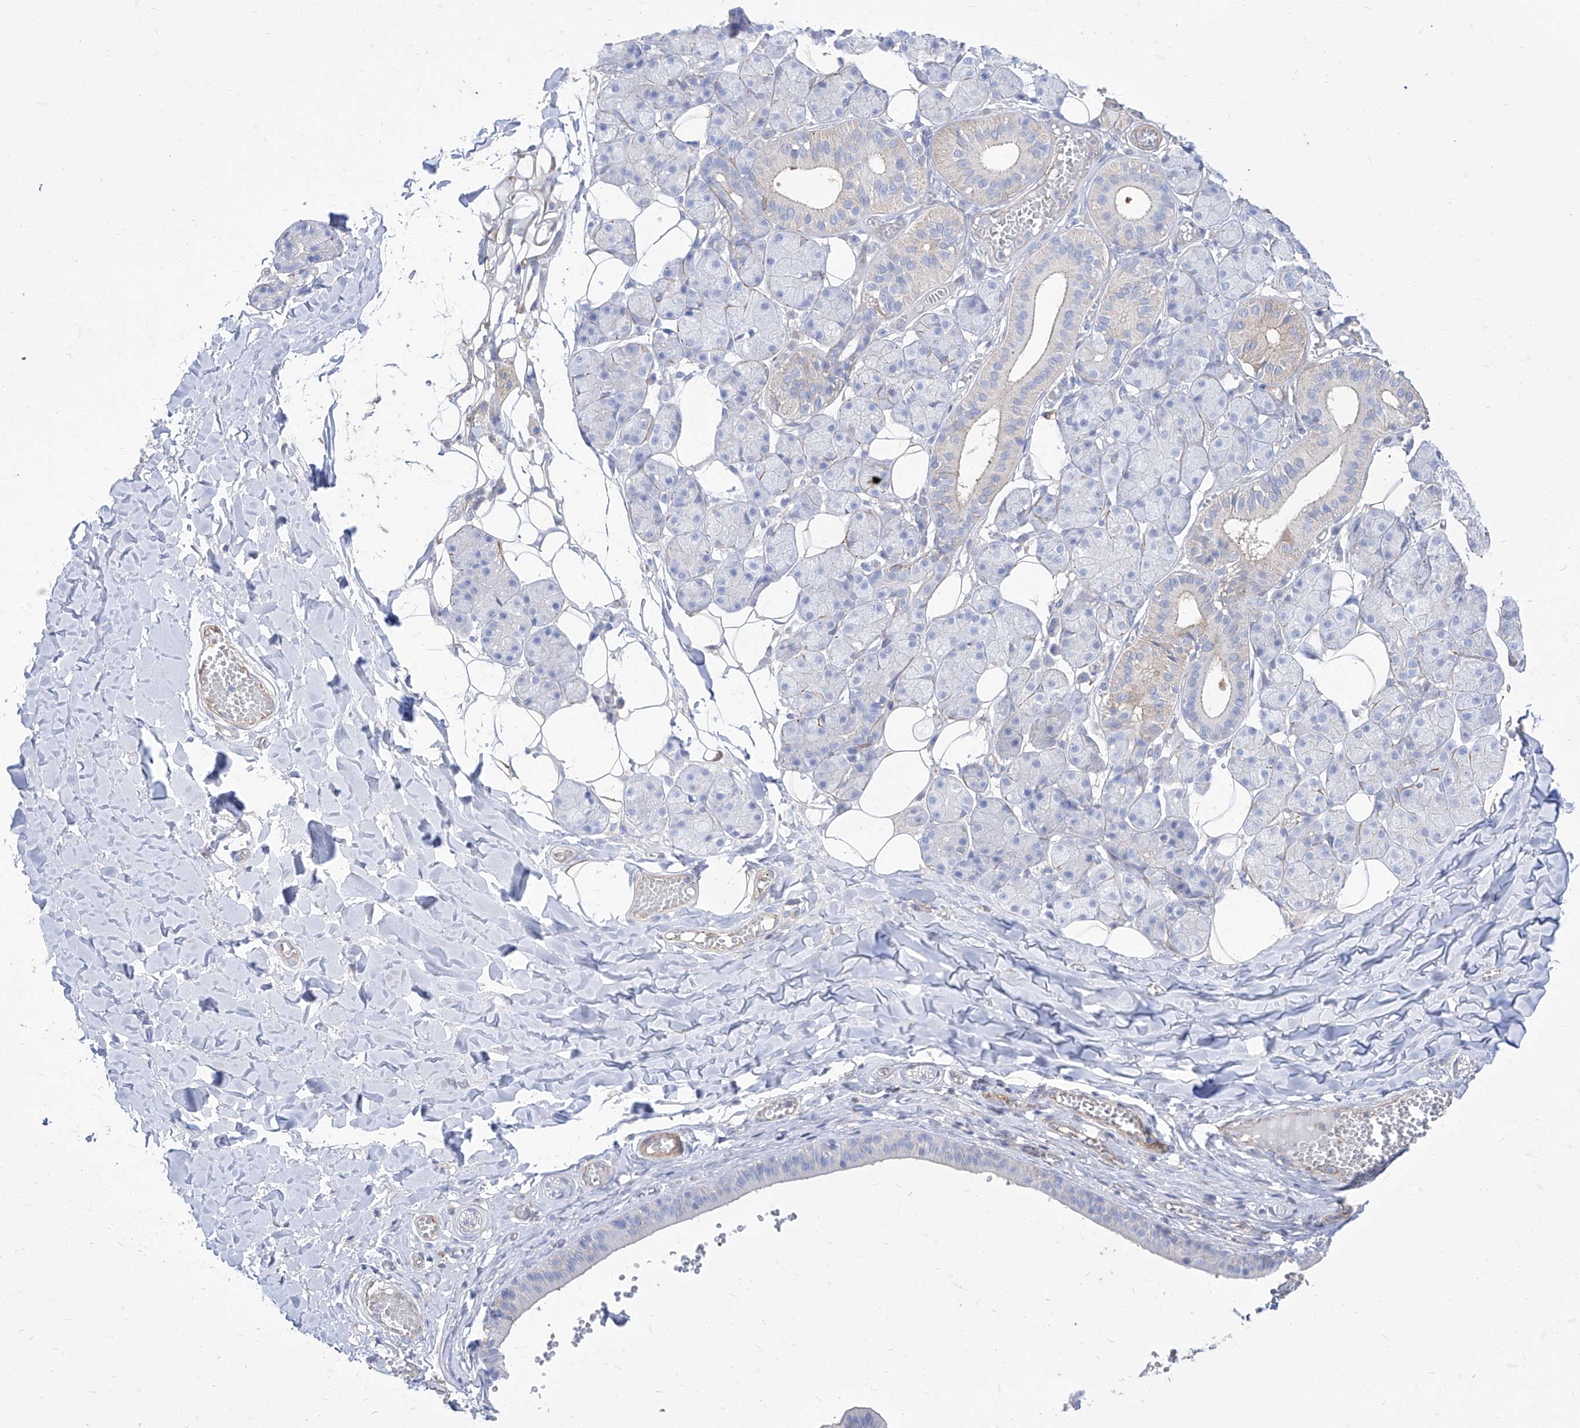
{"staining": {"intensity": "negative", "quantity": "none", "location": "none"}, "tissue": "salivary gland", "cell_type": "Glandular cells", "image_type": "normal", "snomed": [{"axis": "morphology", "description": "Normal tissue, NOS"}, {"axis": "topography", "description": "Salivary gland"}], "caption": "The micrograph exhibits no significant positivity in glandular cells of salivary gland.", "gene": "C1orf74", "patient": {"sex": "female", "age": 33}}